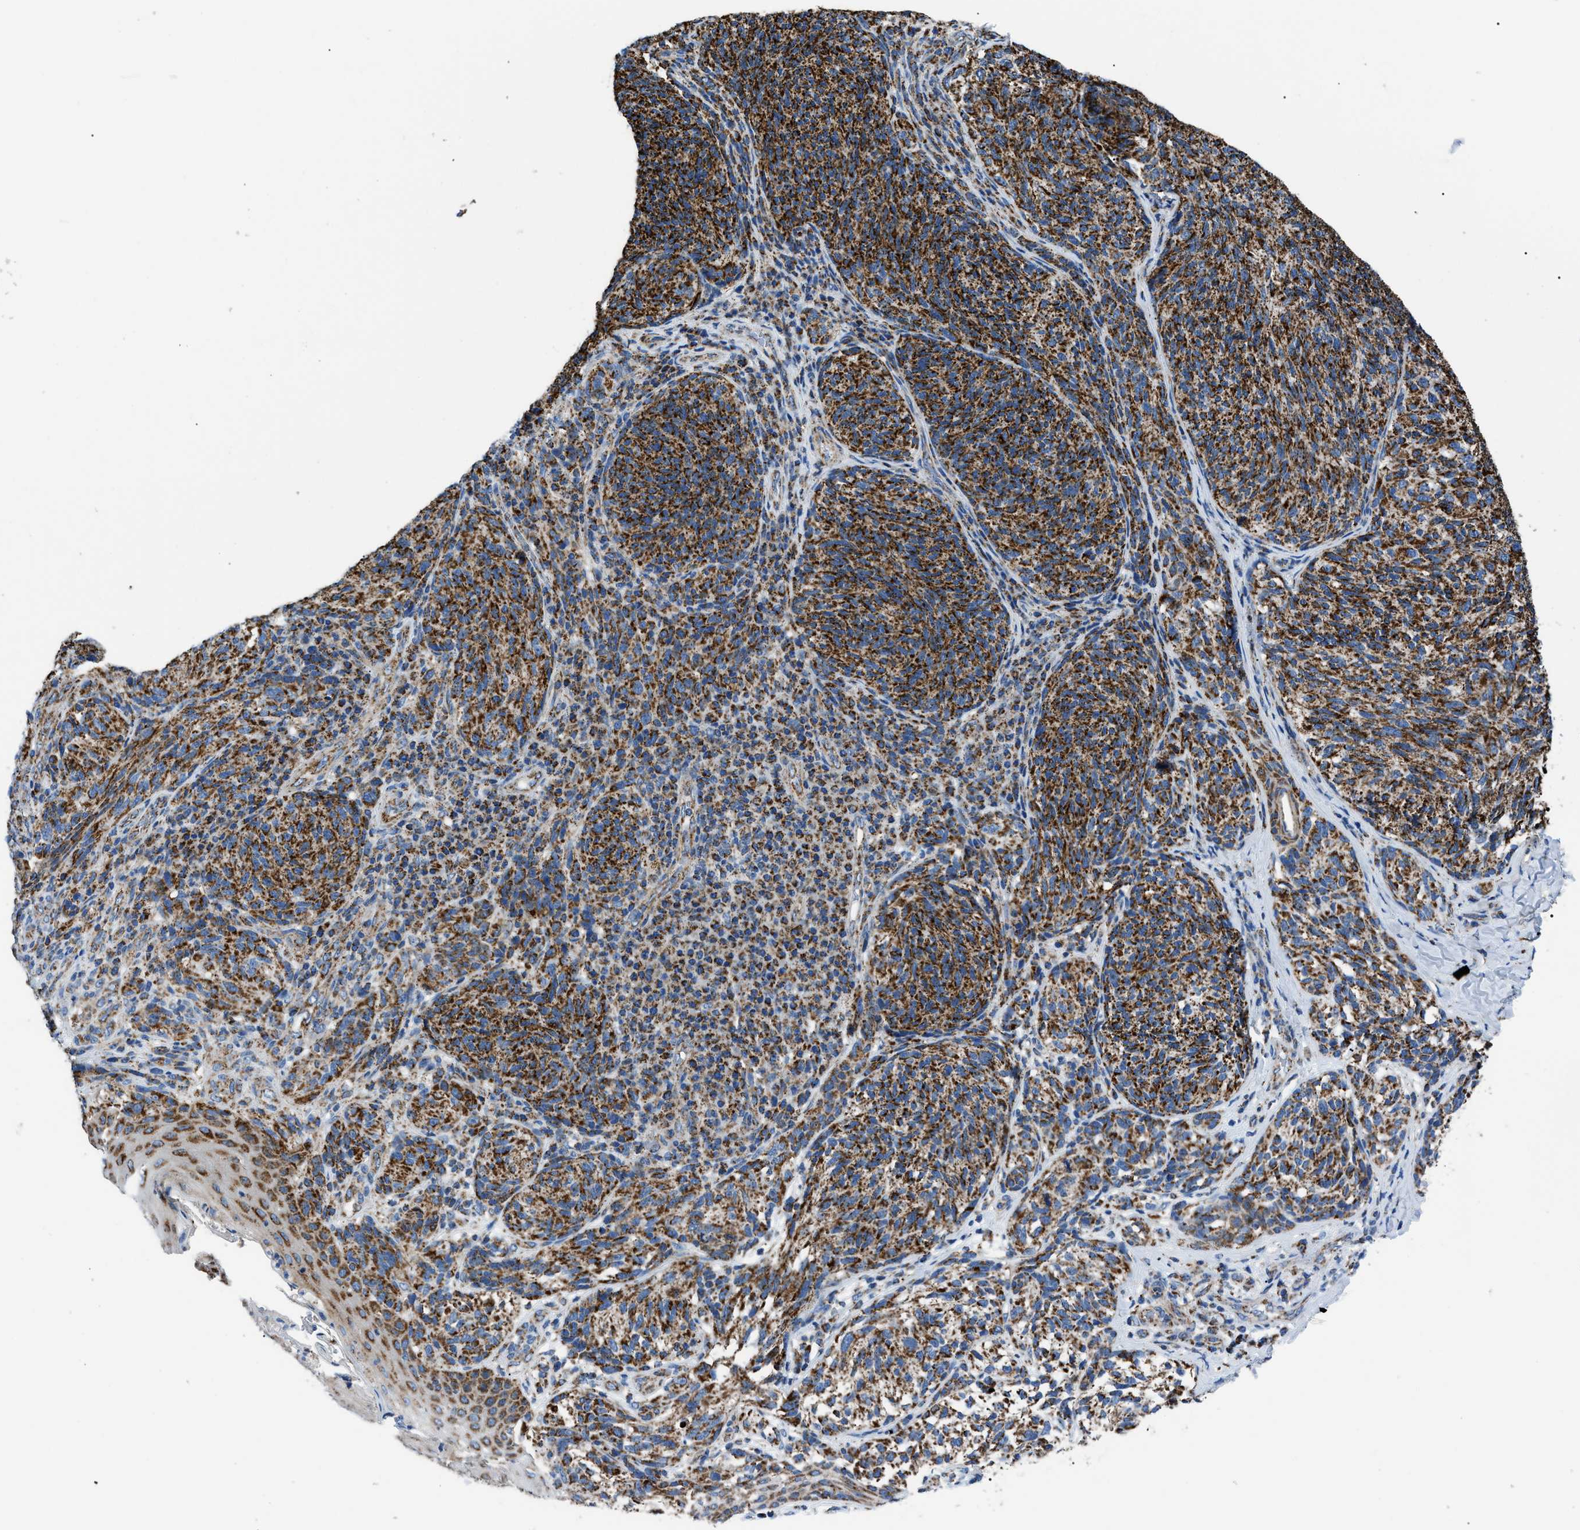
{"staining": {"intensity": "strong", "quantity": ">75%", "location": "cytoplasmic/membranous"}, "tissue": "melanoma", "cell_type": "Tumor cells", "image_type": "cancer", "snomed": [{"axis": "morphology", "description": "Malignant melanoma, NOS"}, {"axis": "topography", "description": "Skin"}], "caption": "Melanoma stained with IHC exhibits strong cytoplasmic/membranous positivity in approximately >75% of tumor cells.", "gene": "PHB2", "patient": {"sex": "female", "age": 73}}